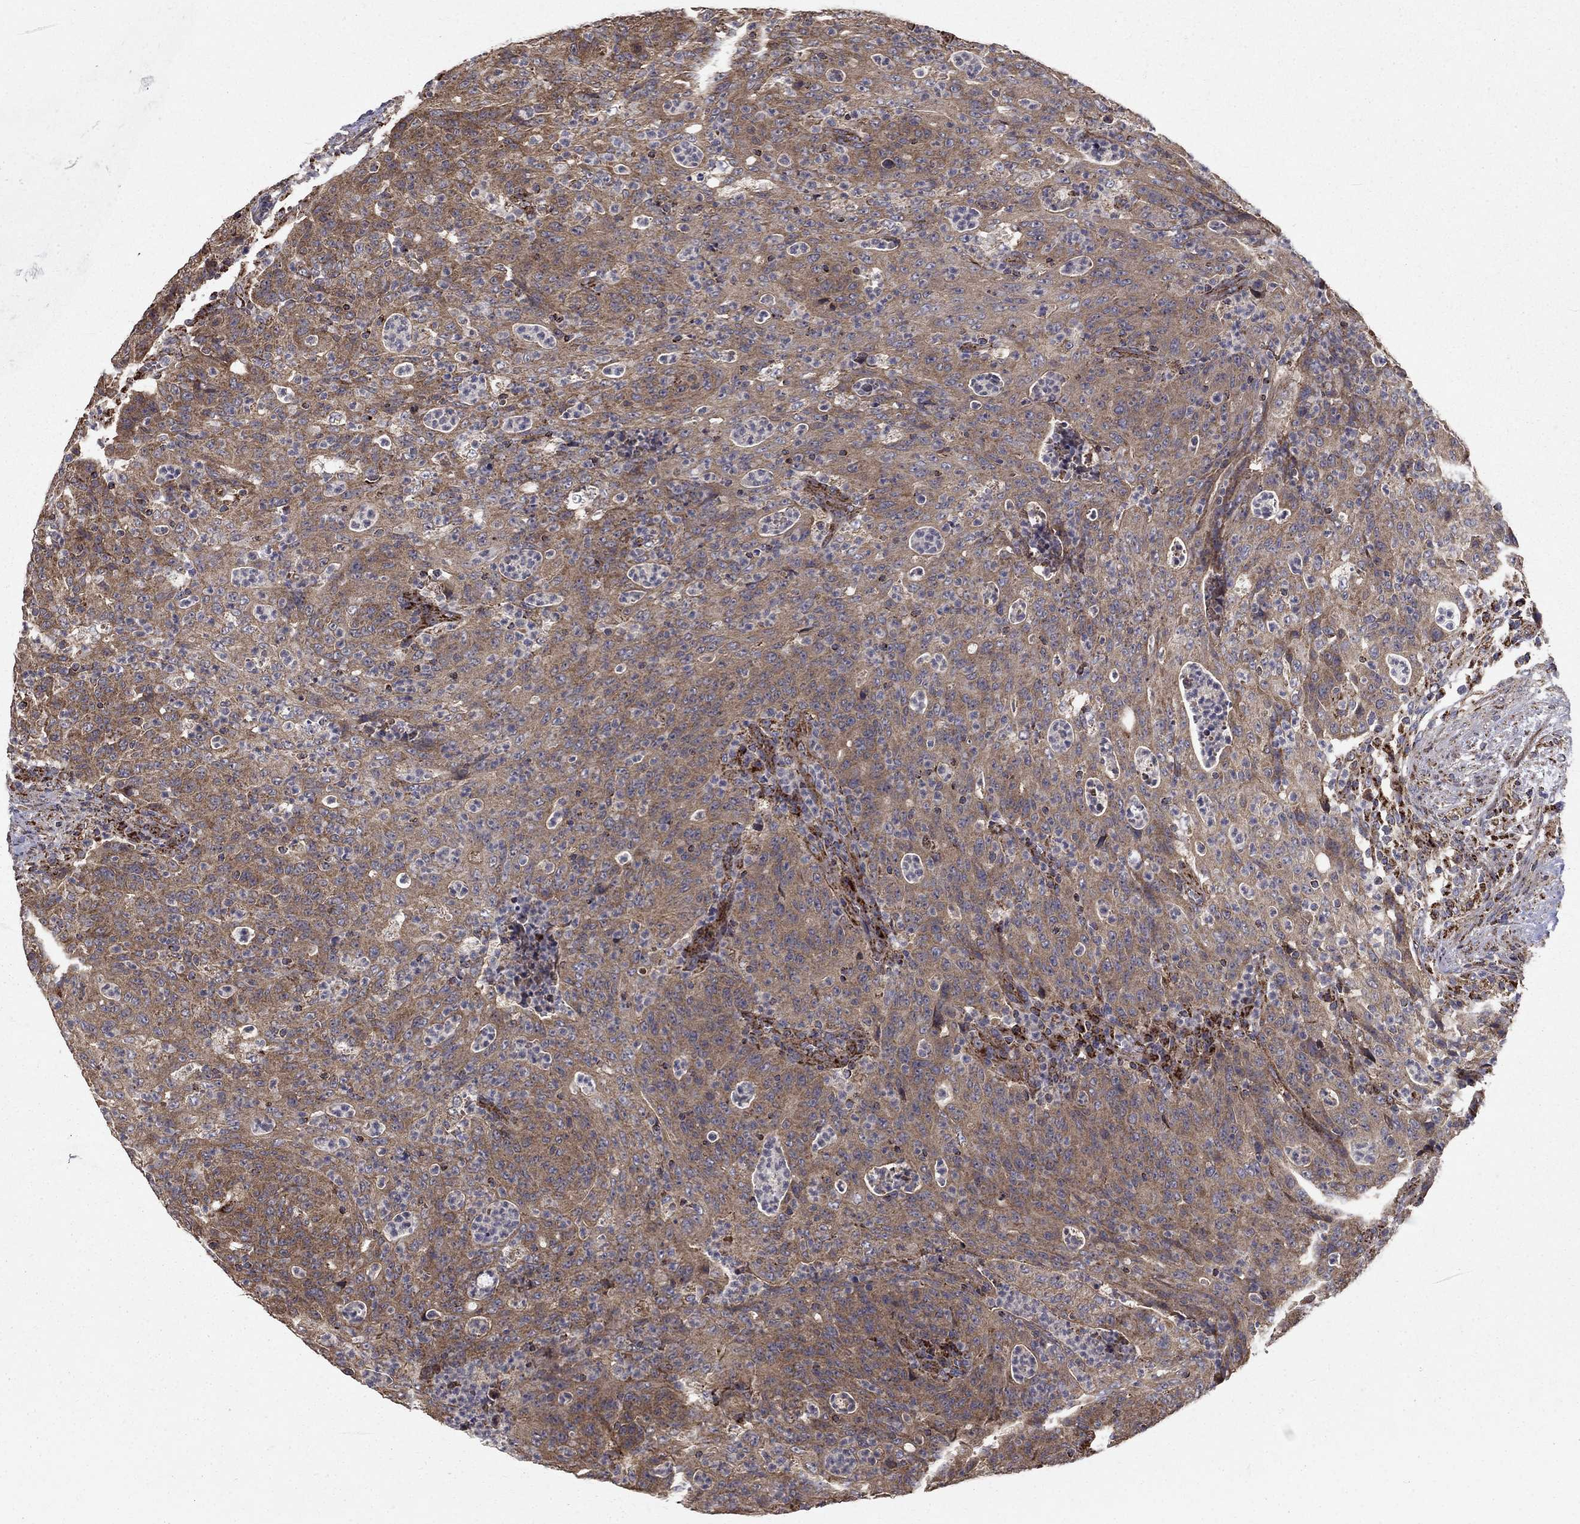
{"staining": {"intensity": "moderate", "quantity": "25%-75%", "location": "cytoplasmic/membranous"}, "tissue": "colorectal cancer", "cell_type": "Tumor cells", "image_type": "cancer", "snomed": [{"axis": "morphology", "description": "Adenocarcinoma, NOS"}, {"axis": "topography", "description": "Colon"}], "caption": "DAB (3,3'-diaminobenzidine) immunohistochemical staining of human adenocarcinoma (colorectal) demonstrates moderate cytoplasmic/membranous protein expression in approximately 25%-75% of tumor cells.", "gene": "NDUFS8", "patient": {"sex": "male", "age": 70}}